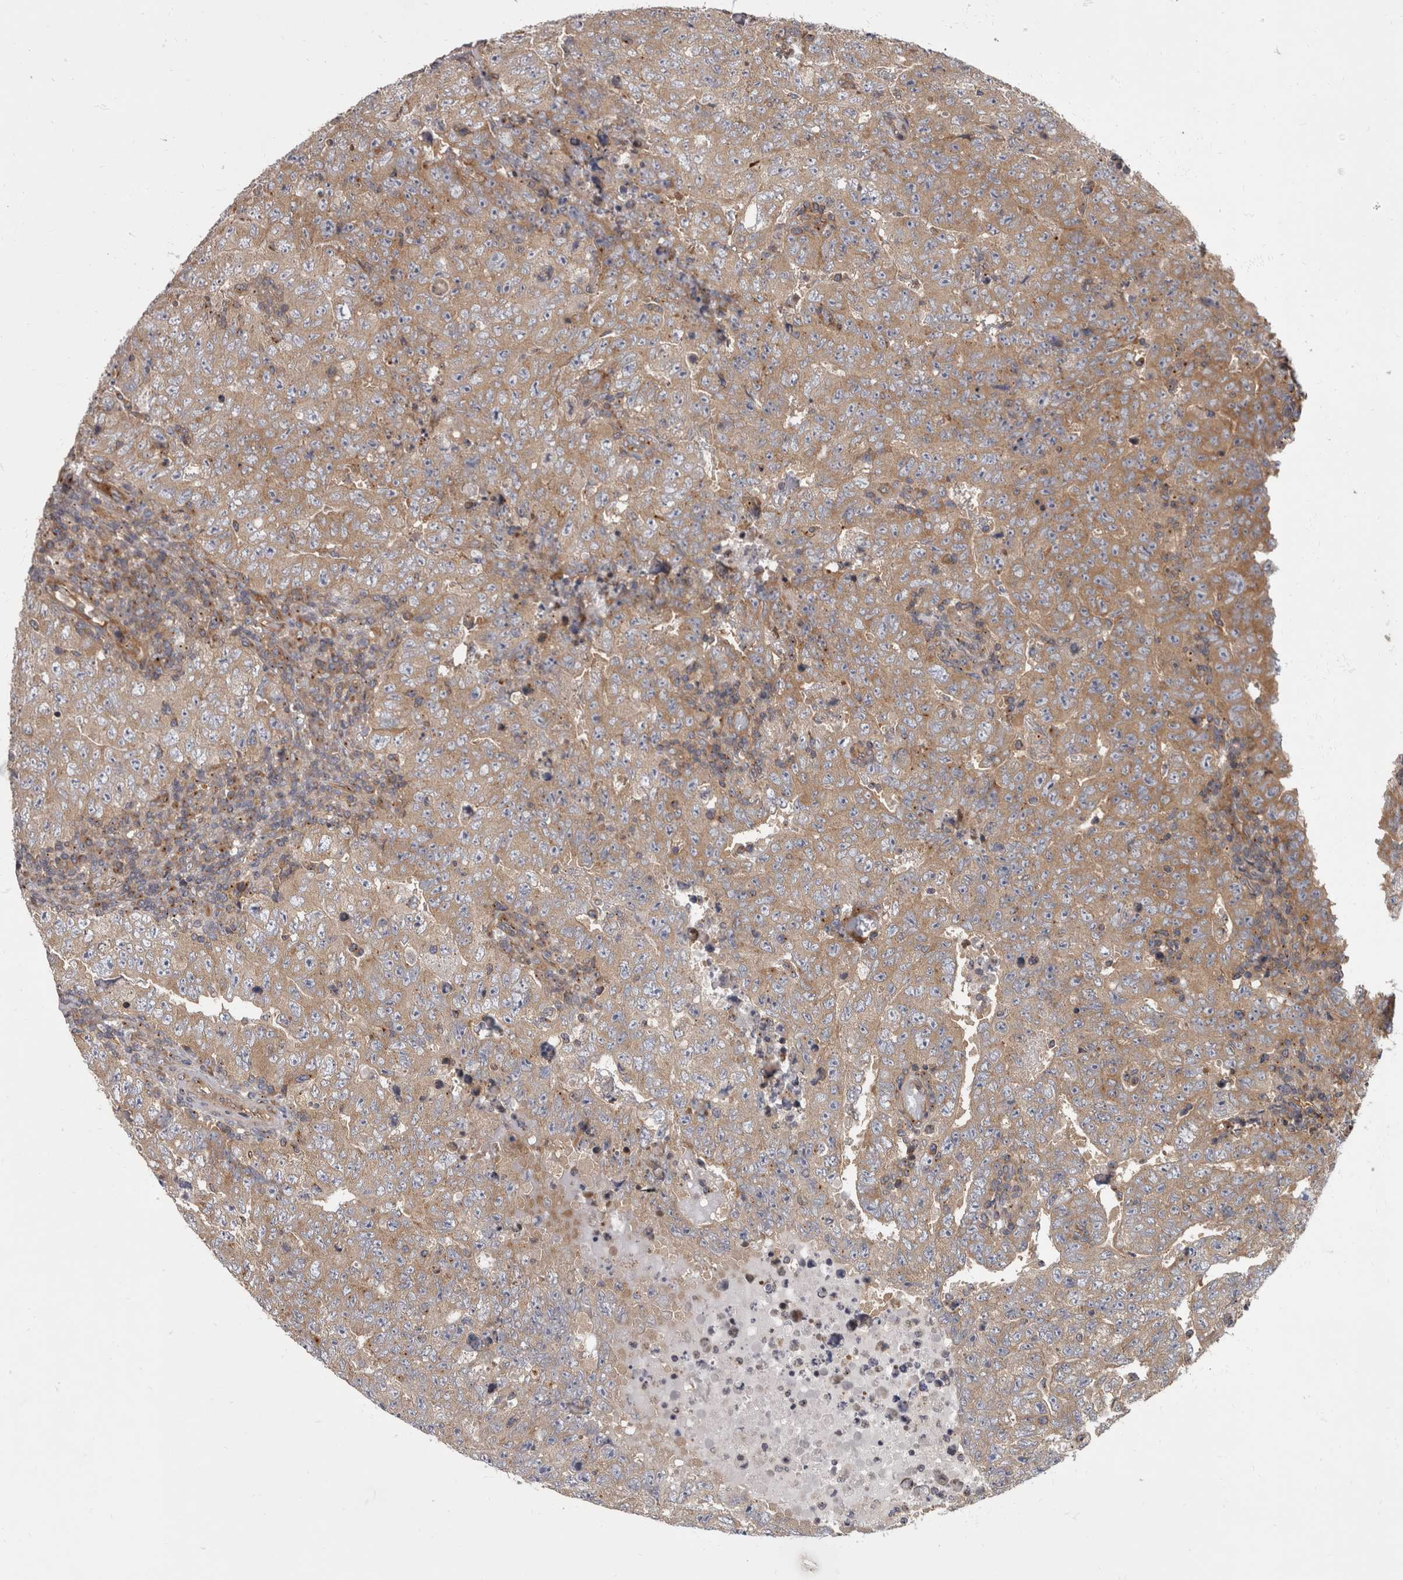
{"staining": {"intensity": "moderate", "quantity": "25%-75%", "location": "cytoplasmic/membranous"}, "tissue": "testis cancer", "cell_type": "Tumor cells", "image_type": "cancer", "snomed": [{"axis": "morphology", "description": "Carcinoma, Embryonal, NOS"}, {"axis": "topography", "description": "Testis"}], "caption": "Protein staining of embryonal carcinoma (testis) tissue shows moderate cytoplasmic/membranous staining in about 25%-75% of tumor cells.", "gene": "HOOK3", "patient": {"sex": "male", "age": 26}}